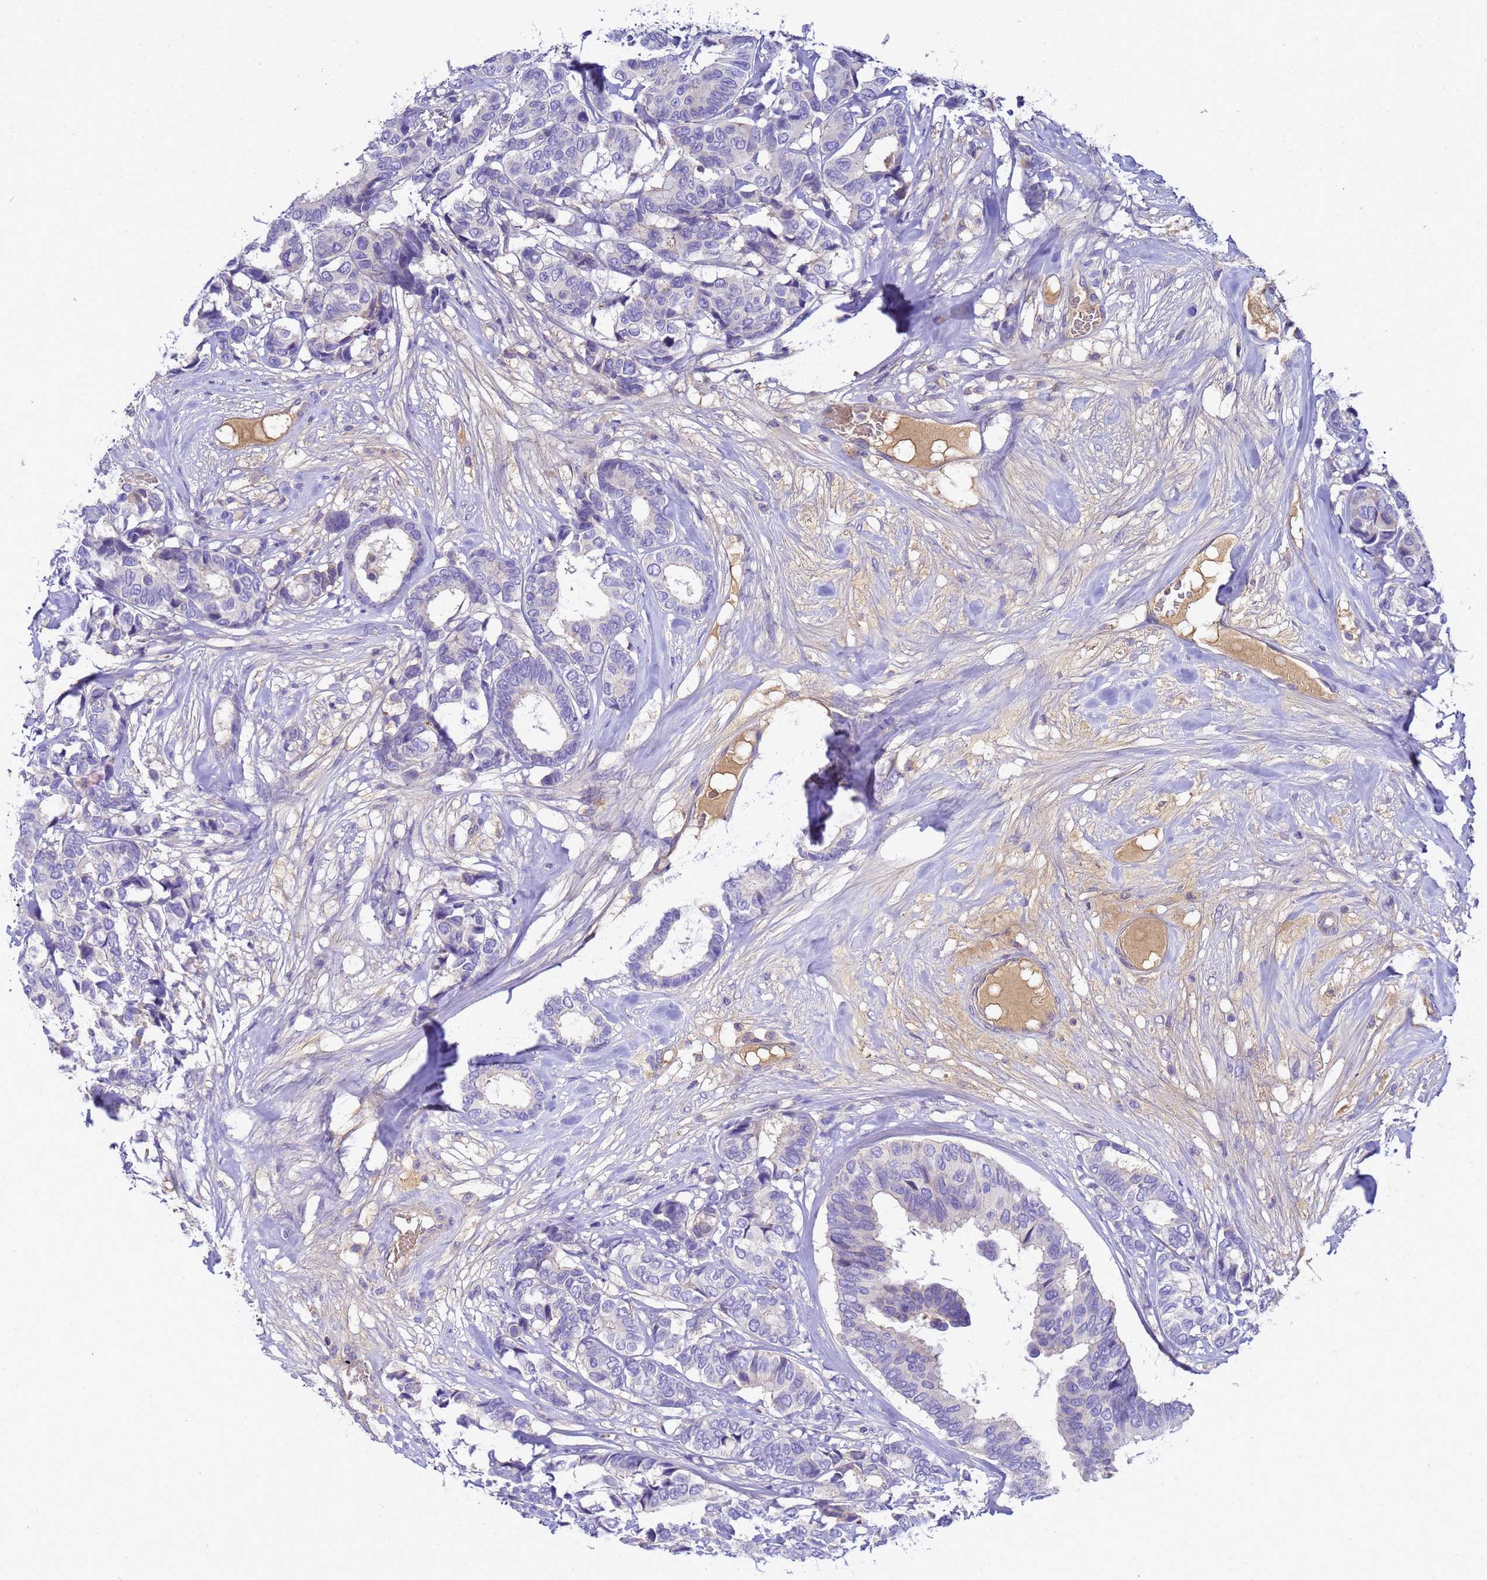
{"staining": {"intensity": "negative", "quantity": "none", "location": "none"}, "tissue": "breast cancer", "cell_type": "Tumor cells", "image_type": "cancer", "snomed": [{"axis": "morphology", "description": "Duct carcinoma"}, {"axis": "topography", "description": "Breast"}], "caption": "Human infiltrating ductal carcinoma (breast) stained for a protein using IHC shows no staining in tumor cells.", "gene": "TBCD", "patient": {"sex": "female", "age": 87}}